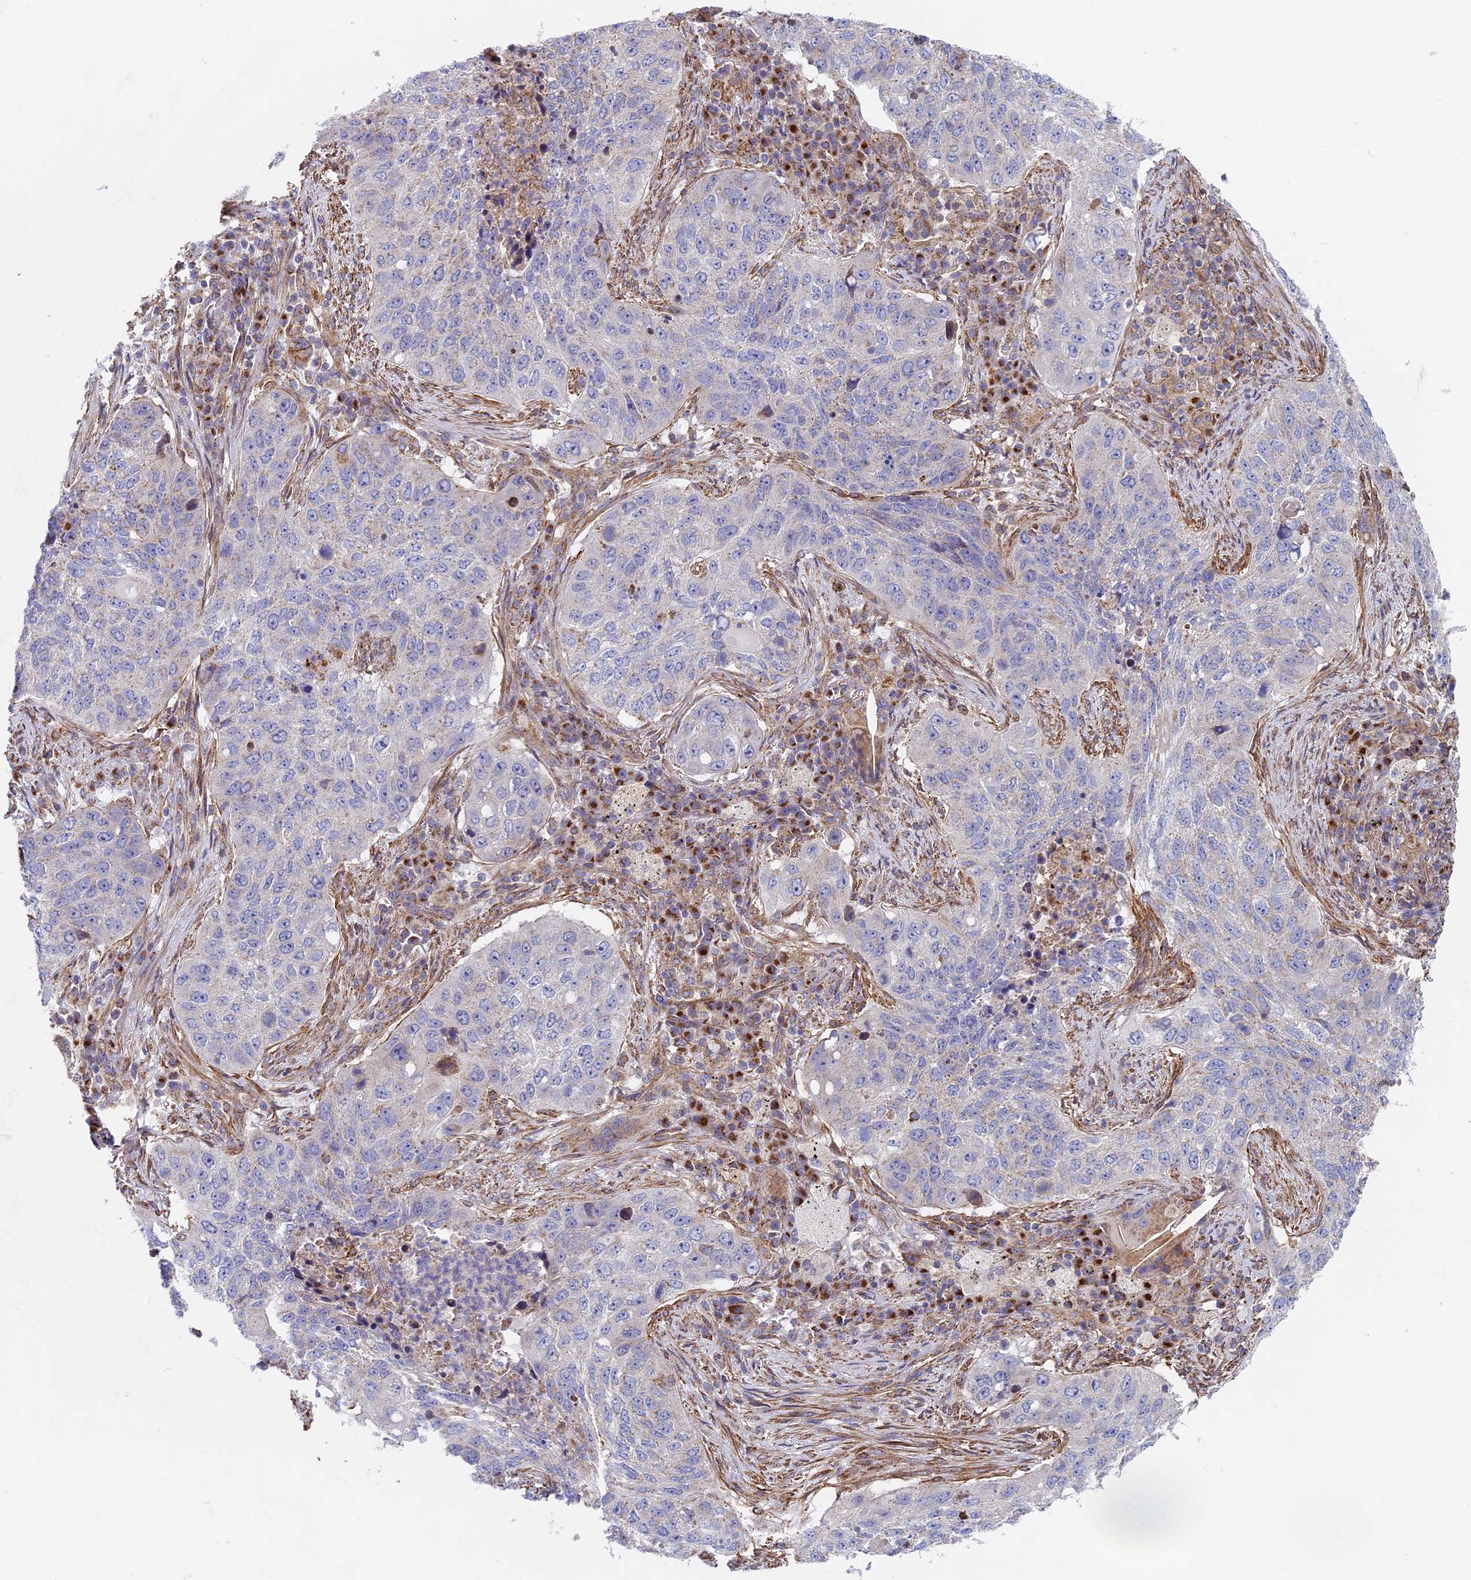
{"staining": {"intensity": "negative", "quantity": "none", "location": "none"}, "tissue": "lung cancer", "cell_type": "Tumor cells", "image_type": "cancer", "snomed": [{"axis": "morphology", "description": "Squamous cell carcinoma, NOS"}, {"axis": "topography", "description": "Lung"}], "caption": "DAB immunohistochemical staining of human lung cancer (squamous cell carcinoma) displays no significant positivity in tumor cells.", "gene": "DDA1", "patient": {"sex": "female", "age": 63}}